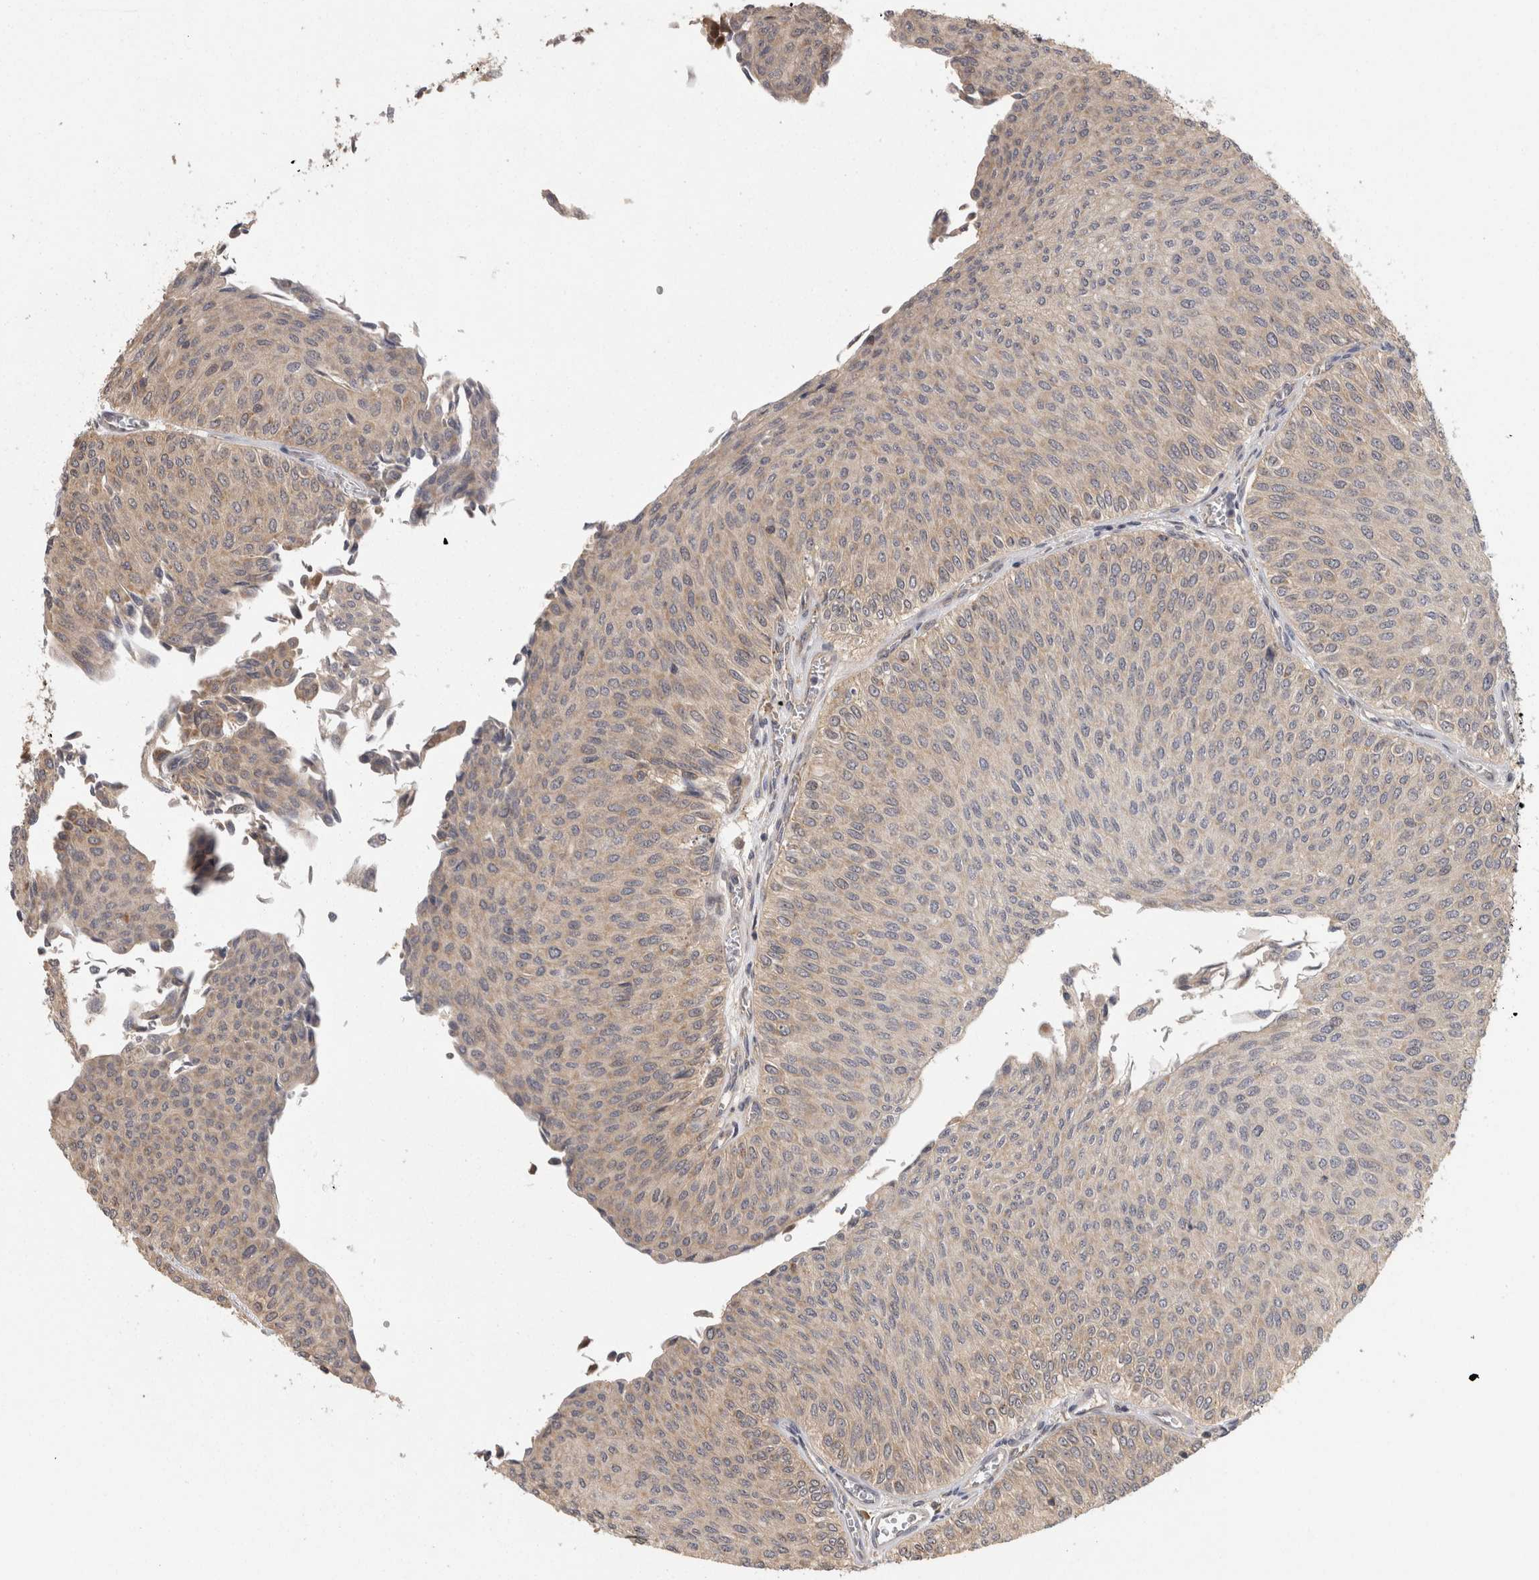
{"staining": {"intensity": "moderate", "quantity": "<25%", "location": "cytoplasmic/membranous"}, "tissue": "urothelial cancer", "cell_type": "Tumor cells", "image_type": "cancer", "snomed": [{"axis": "morphology", "description": "Urothelial carcinoma, Low grade"}, {"axis": "topography", "description": "Urinary bladder"}], "caption": "This micrograph displays IHC staining of low-grade urothelial carcinoma, with low moderate cytoplasmic/membranous positivity in about <25% of tumor cells.", "gene": "ACAT2", "patient": {"sex": "male", "age": 78}}